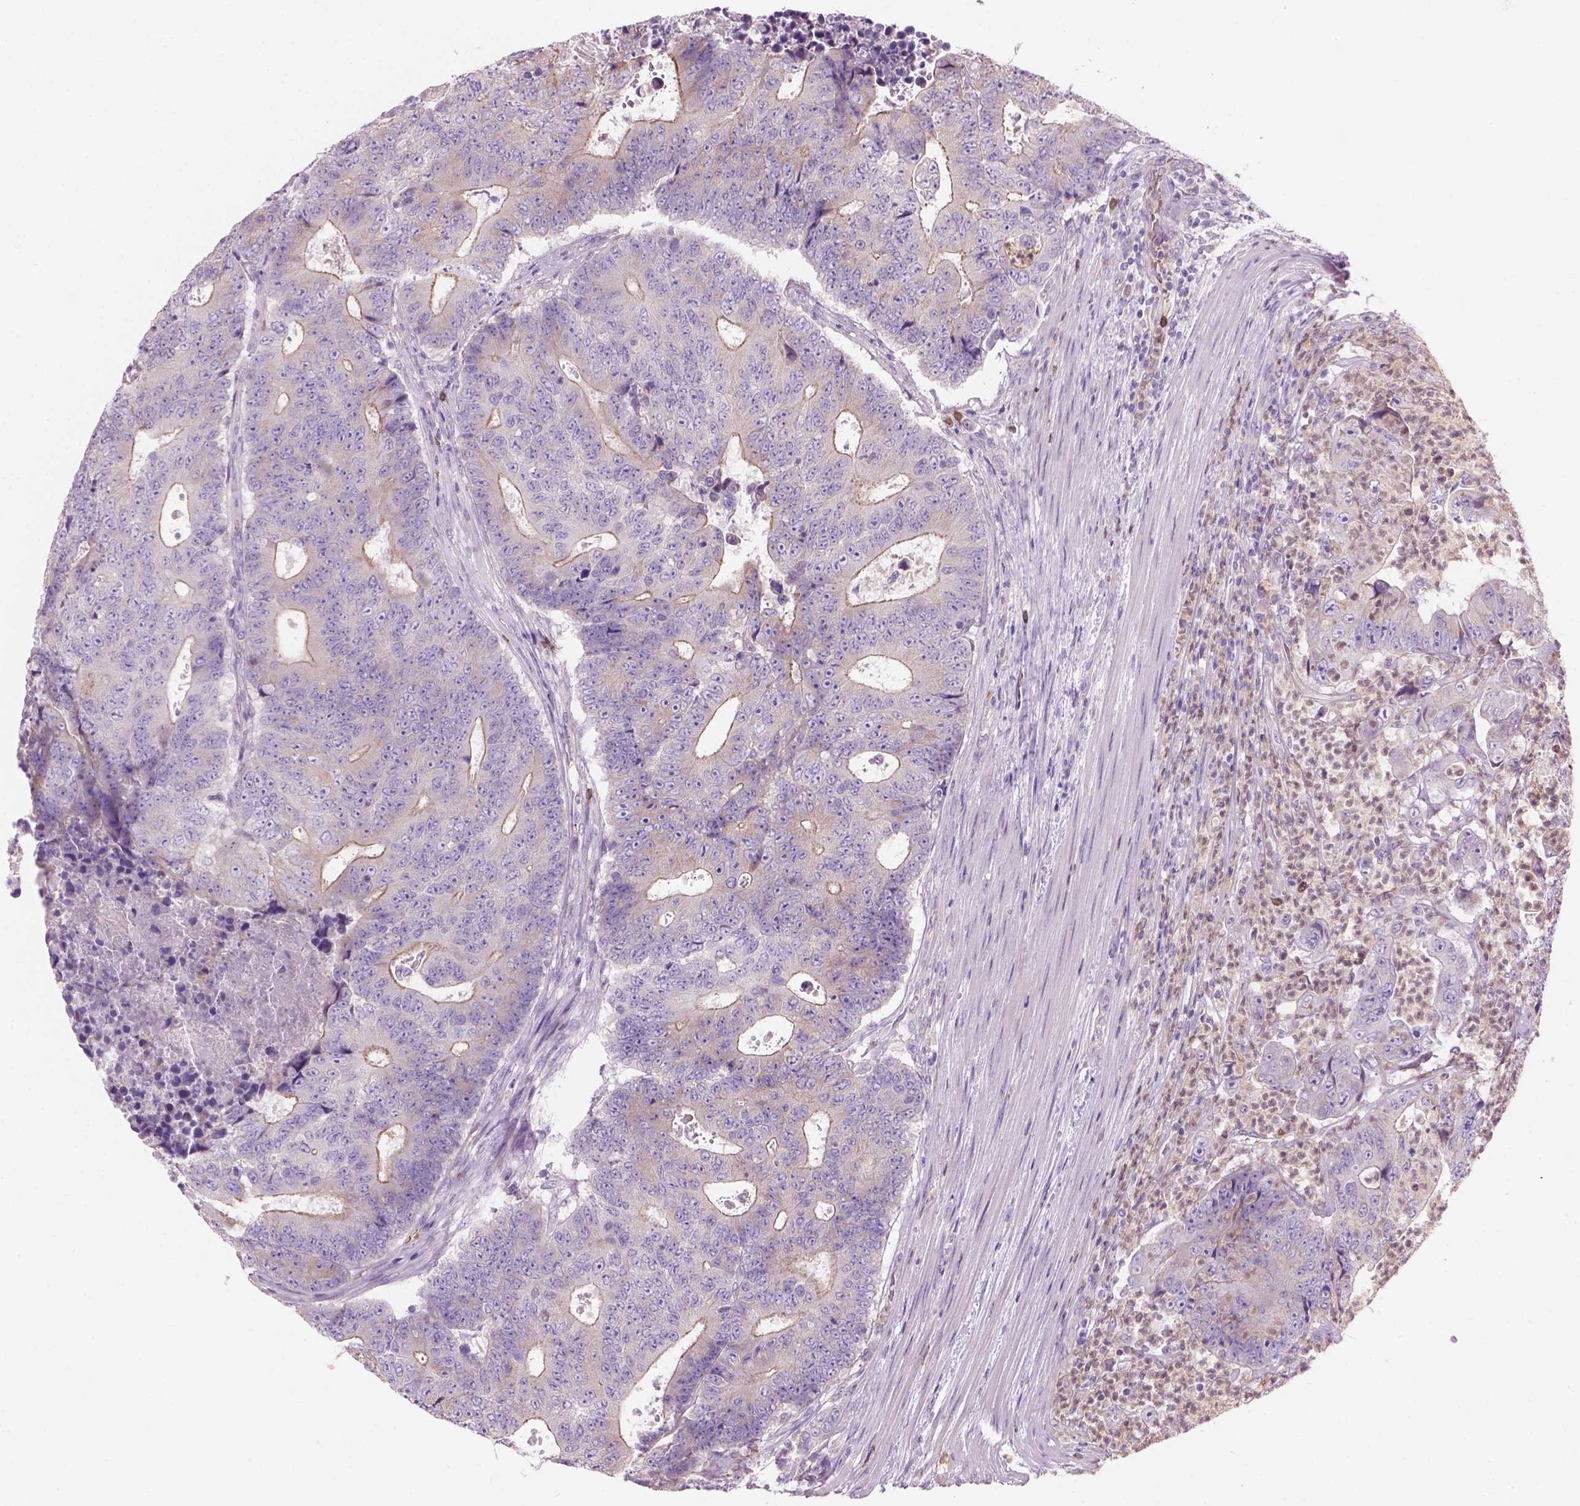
{"staining": {"intensity": "negative", "quantity": "none", "location": "none"}, "tissue": "colorectal cancer", "cell_type": "Tumor cells", "image_type": "cancer", "snomed": [{"axis": "morphology", "description": "Adenocarcinoma, NOS"}, {"axis": "topography", "description": "Colon"}], "caption": "Tumor cells show no significant protein expression in colorectal cancer.", "gene": "CD84", "patient": {"sex": "female", "age": 48}}